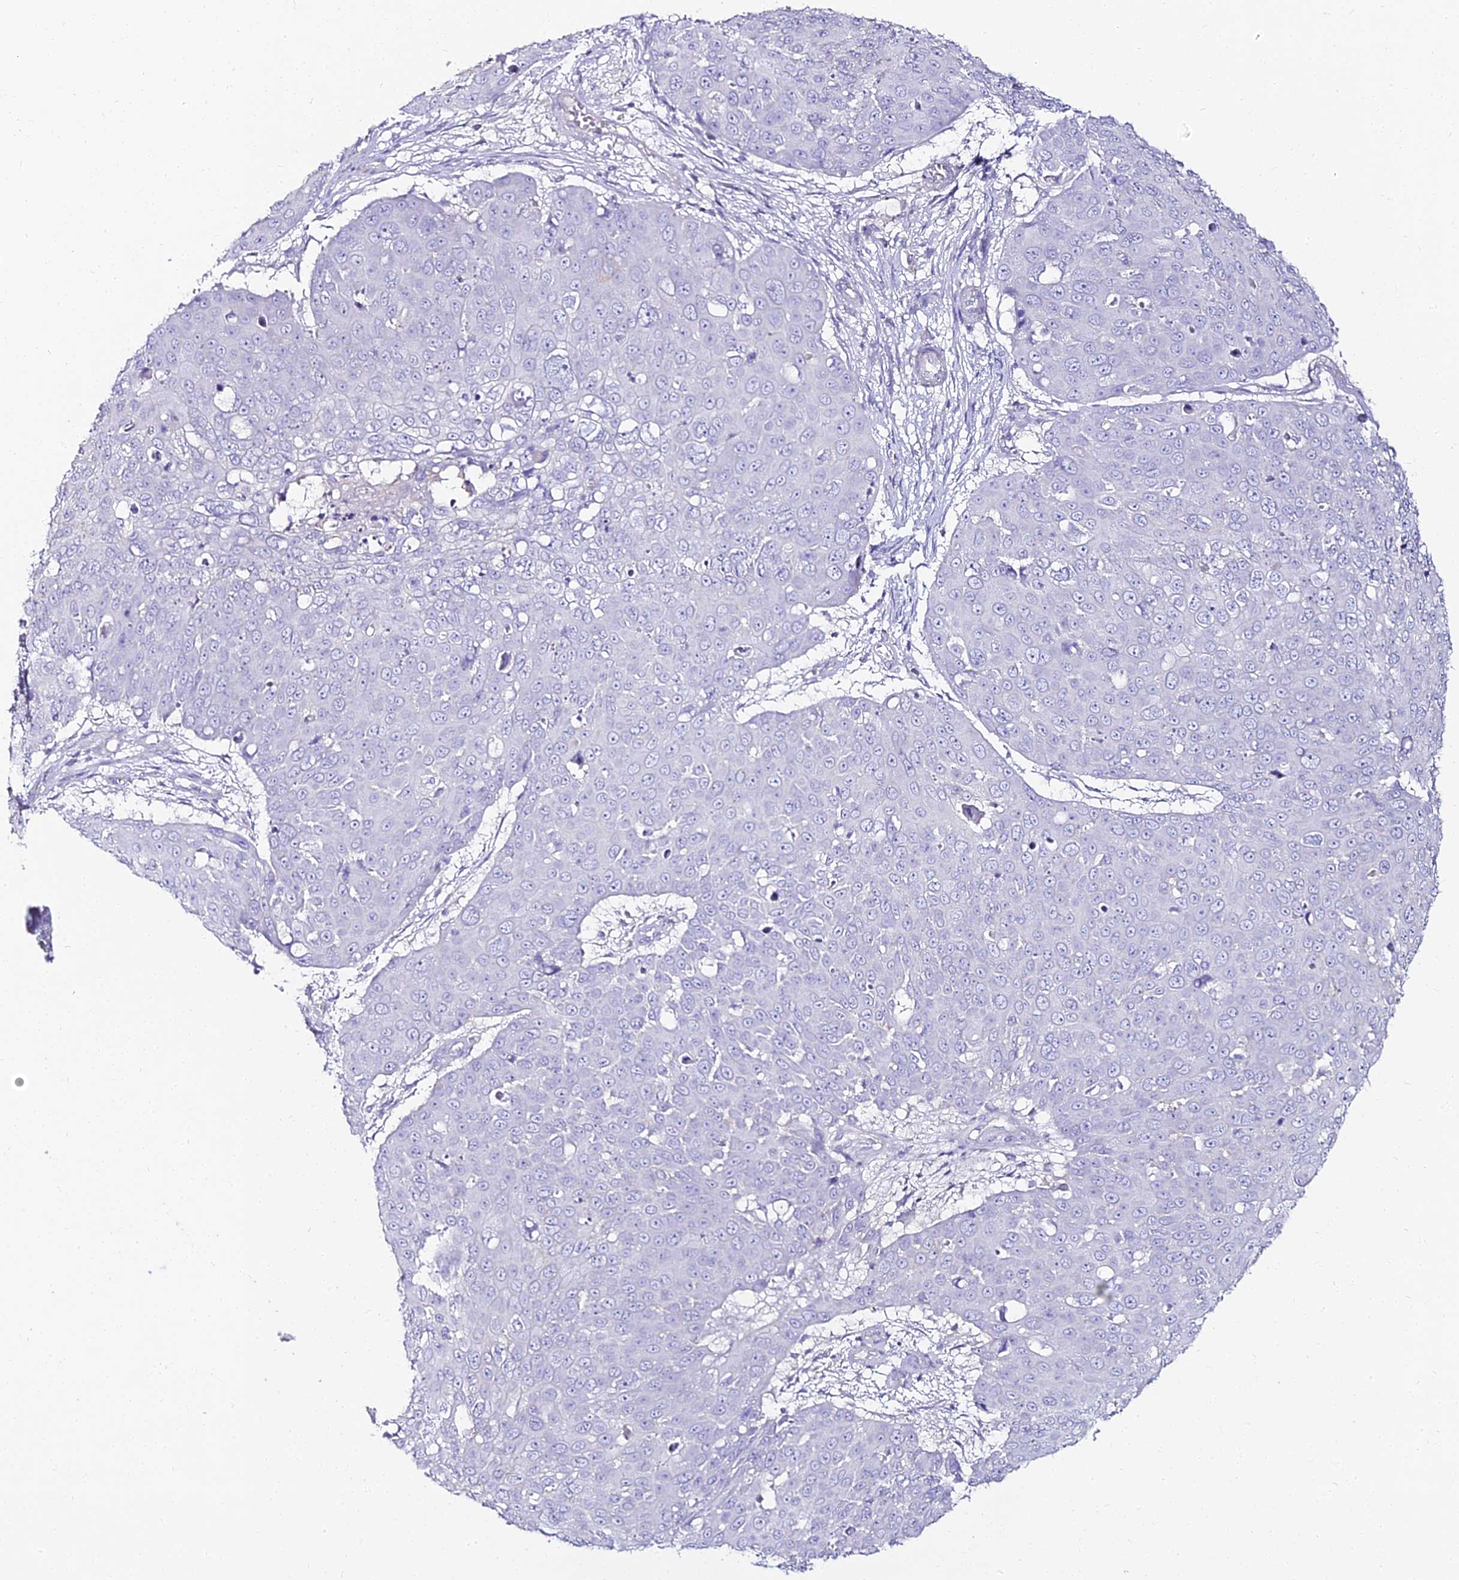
{"staining": {"intensity": "negative", "quantity": "none", "location": "none"}, "tissue": "skin cancer", "cell_type": "Tumor cells", "image_type": "cancer", "snomed": [{"axis": "morphology", "description": "Squamous cell carcinoma, NOS"}, {"axis": "topography", "description": "Skin"}], "caption": "Tumor cells are negative for brown protein staining in squamous cell carcinoma (skin).", "gene": "ALPG", "patient": {"sex": "male", "age": 71}}